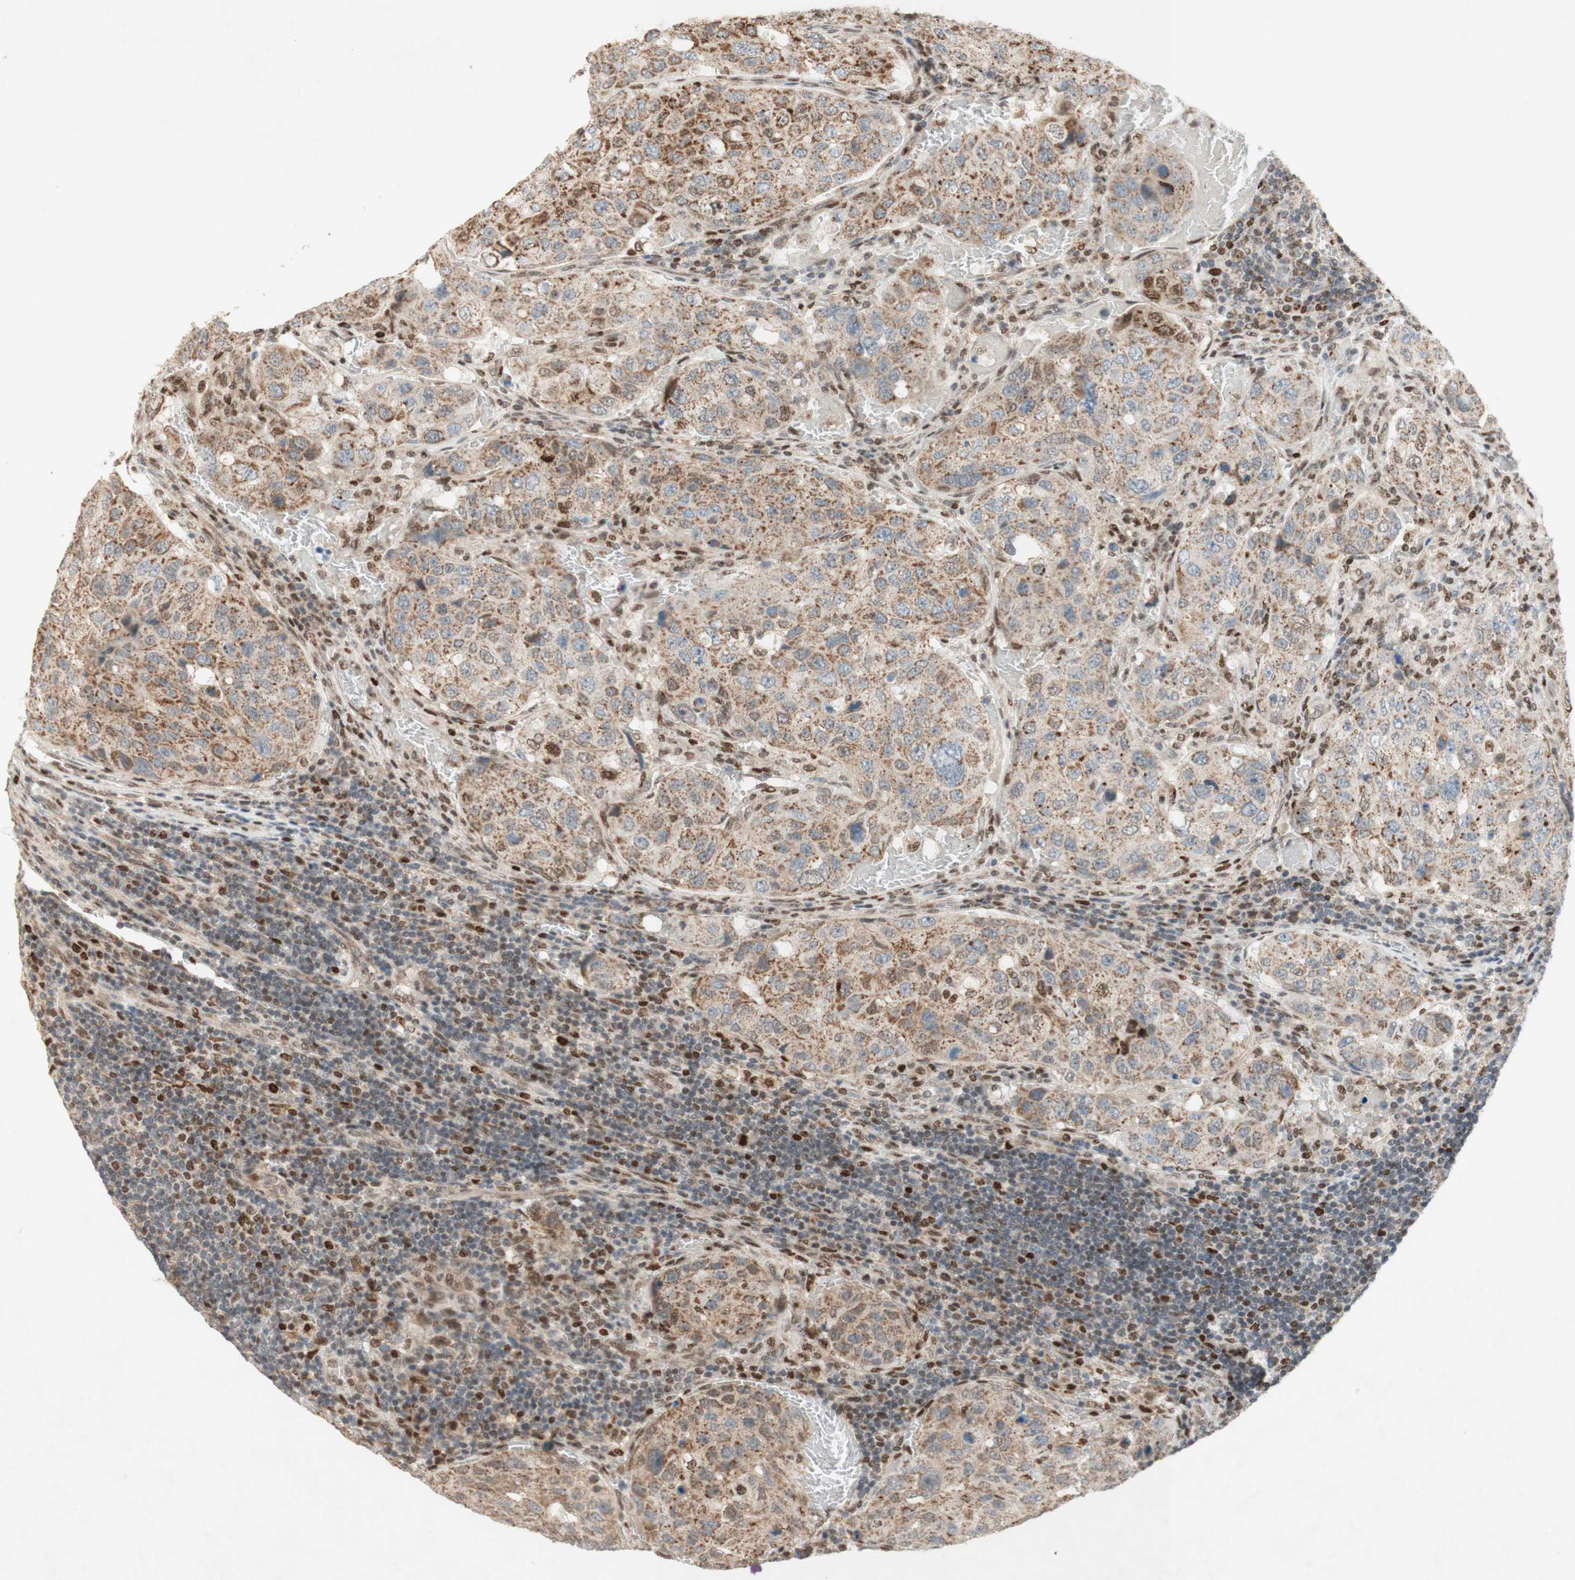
{"staining": {"intensity": "strong", "quantity": "25%-75%", "location": "cytoplasmic/membranous,nuclear"}, "tissue": "urothelial cancer", "cell_type": "Tumor cells", "image_type": "cancer", "snomed": [{"axis": "morphology", "description": "Urothelial carcinoma, High grade"}, {"axis": "topography", "description": "Lymph node"}, {"axis": "topography", "description": "Urinary bladder"}], "caption": "The micrograph displays immunohistochemical staining of high-grade urothelial carcinoma. There is strong cytoplasmic/membranous and nuclear expression is seen in approximately 25%-75% of tumor cells.", "gene": "DNMT3A", "patient": {"sex": "male", "age": 51}}